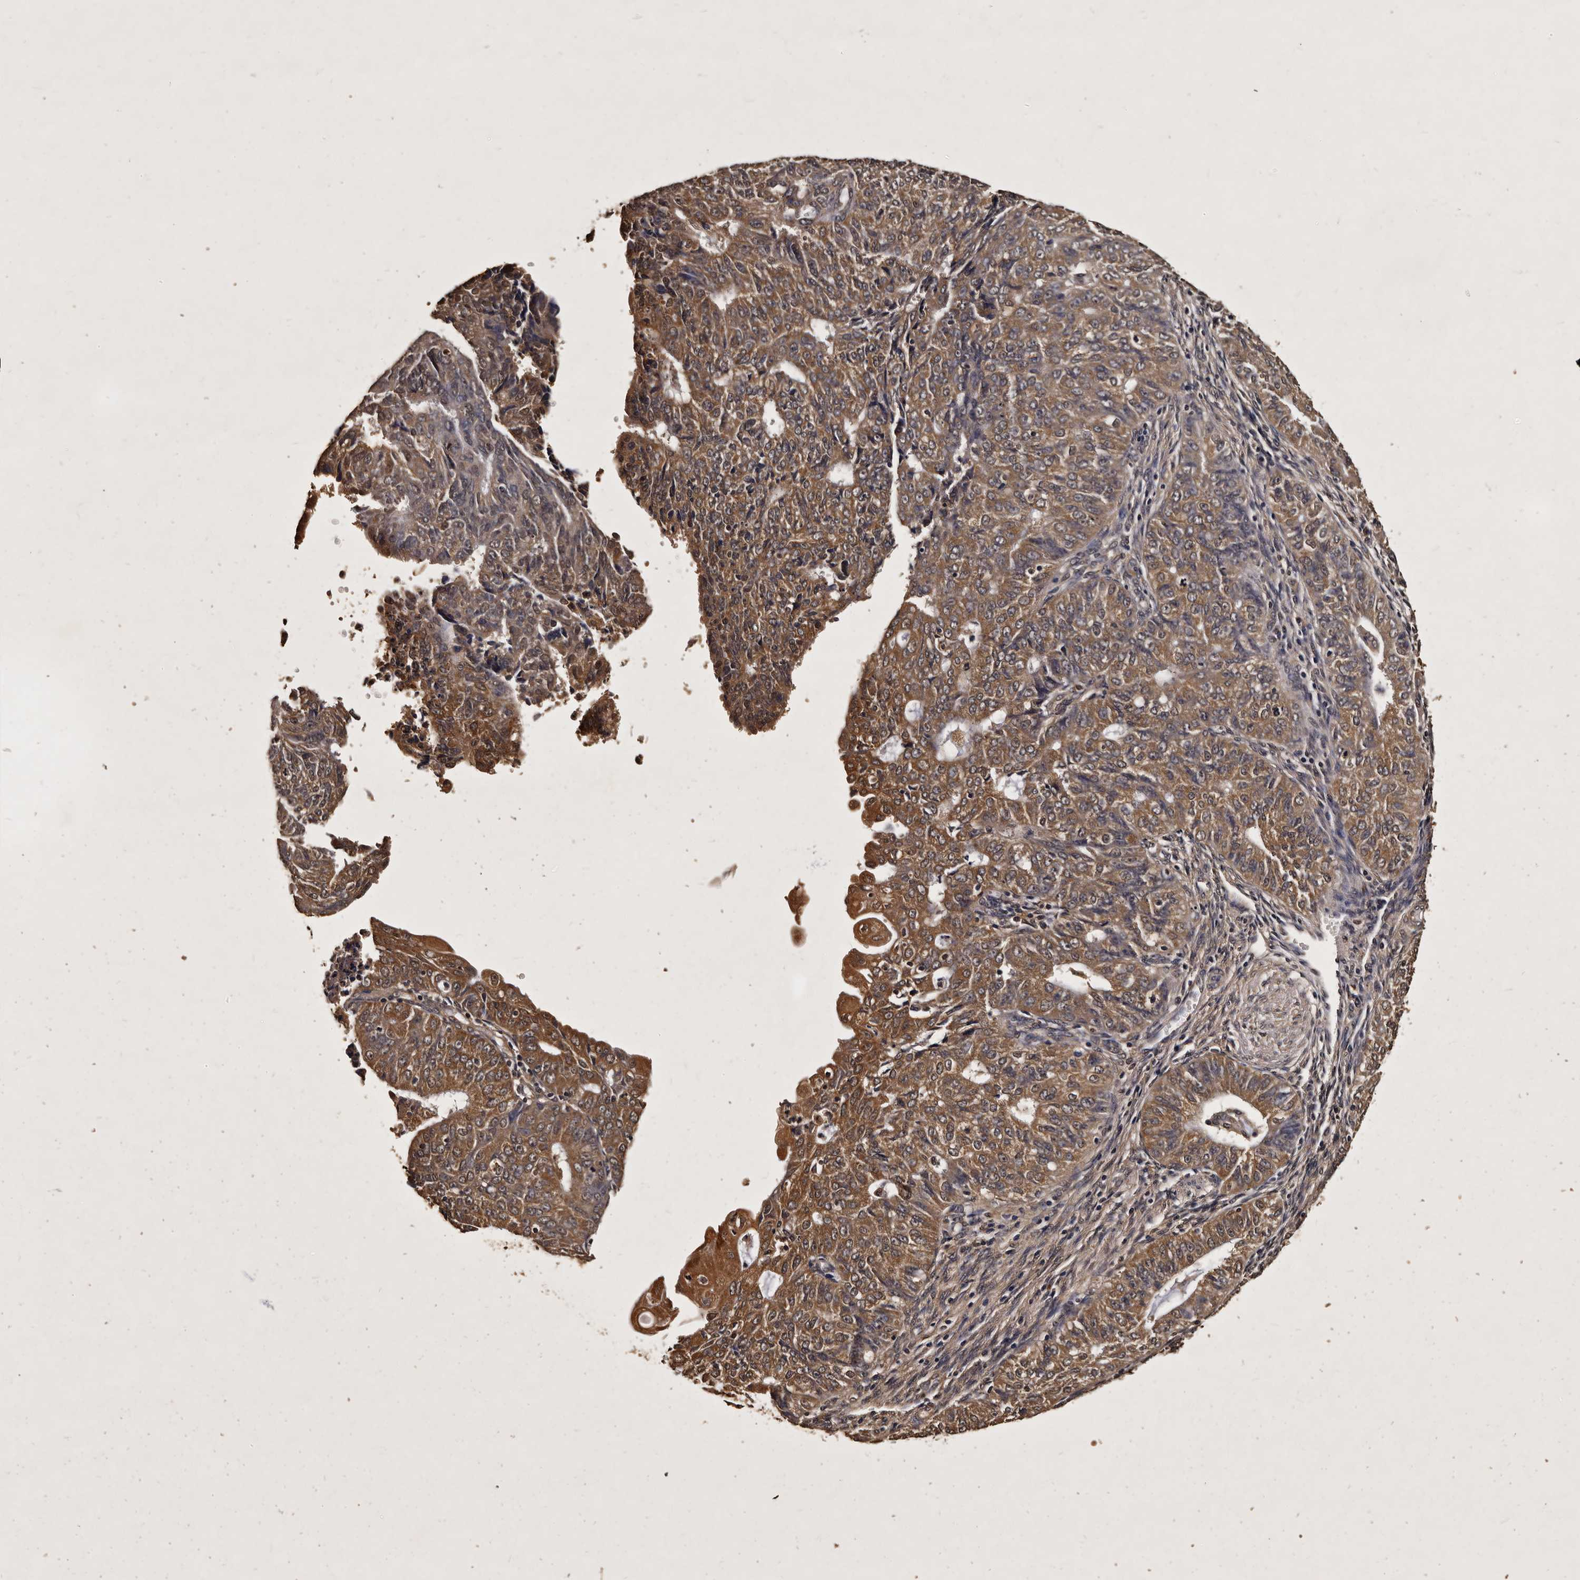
{"staining": {"intensity": "moderate", "quantity": ">75%", "location": "cytoplasmic/membranous"}, "tissue": "endometrial cancer", "cell_type": "Tumor cells", "image_type": "cancer", "snomed": [{"axis": "morphology", "description": "Adenocarcinoma, NOS"}, {"axis": "topography", "description": "Endometrium"}], "caption": "Protein positivity by immunohistochemistry demonstrates moderate cytoplasmic/membranous positivity in about >75% of tumor cells in endometrial cancer.", "gene": "PARS2", "patient": {"sex": "female", "age": 32}}